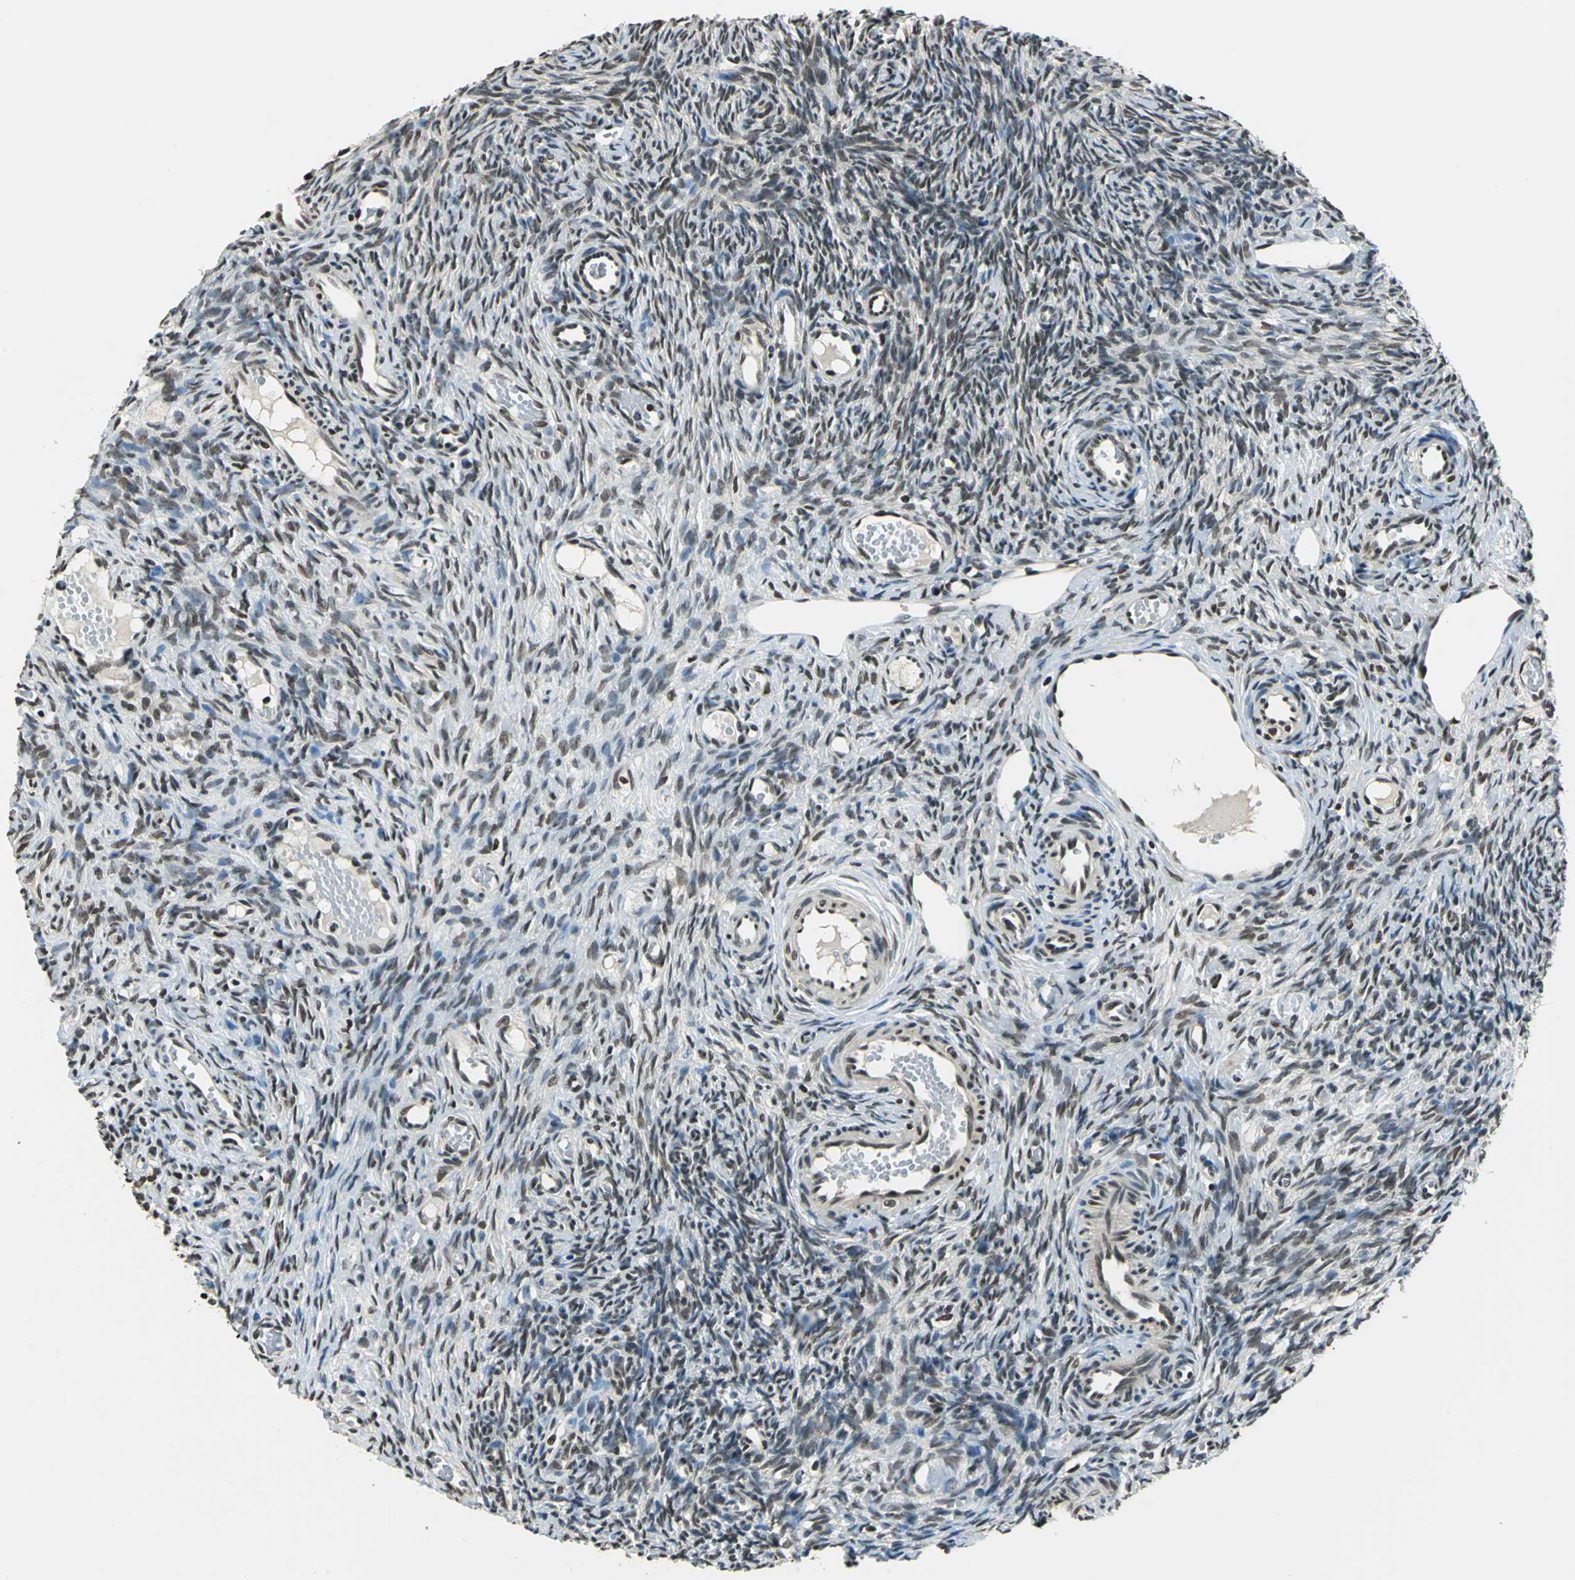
{"staining": {"intensity": "strong", "quantity": ">75%", "location": "nuclear"}, "tissue": "ovary", "cell_type": "Ovarian stroma cells", "image_type": "normal", "snomed": [{"axis": "morphology", "description": "Normal tissue, NOS"}, {"axis": "topography", "description": "Ovary"}], "caption": "Benign ovary exhibits strong nuclear expression in about >75% of ovarian stroma cells.", "gene": "RBM14", "patient": {"sex": "female", "age": 35}}